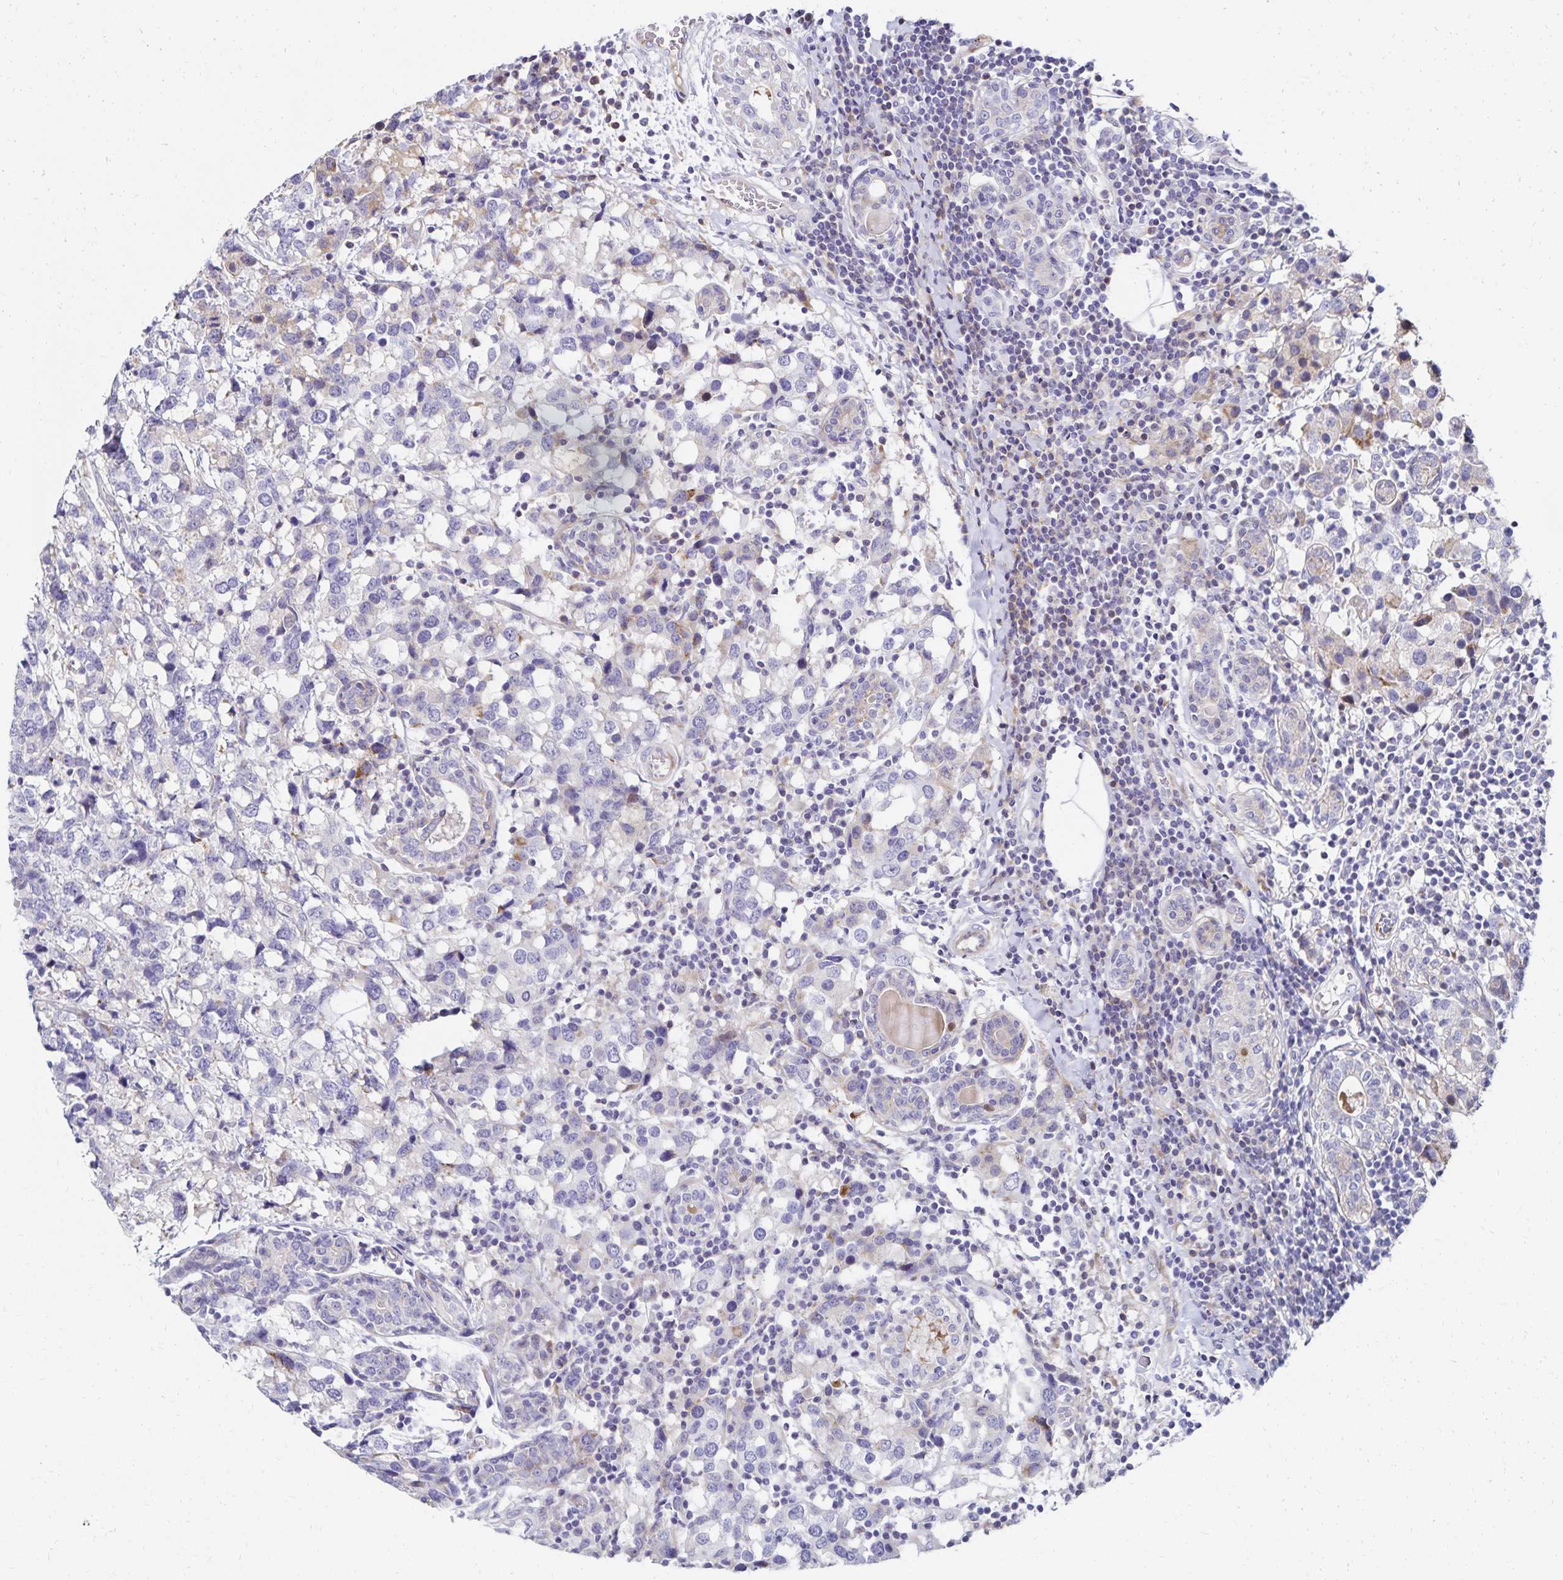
{"staining": {"intensity": "negative", "quantity": "none", "location": "none"}, "tissue": "breast cancer", "cell_type": "Tumor cells", "image_type": "cancer", "snomed": [{"axis": "morphology", "description": "Lobular carcinoma"}, {"axis": "topography", "description": "Breast"}], "caption": "Photomicrograph shows no significant protein staining in tumor cells of breast lobular carcinoma. (Stains: DAB immunohistochemistry with hematoxylin counter stain, Microscopy: brightfield microscopy at high magnification).", "gene": "NECAP1", "patient": {"sex": "female", "age": 59}}